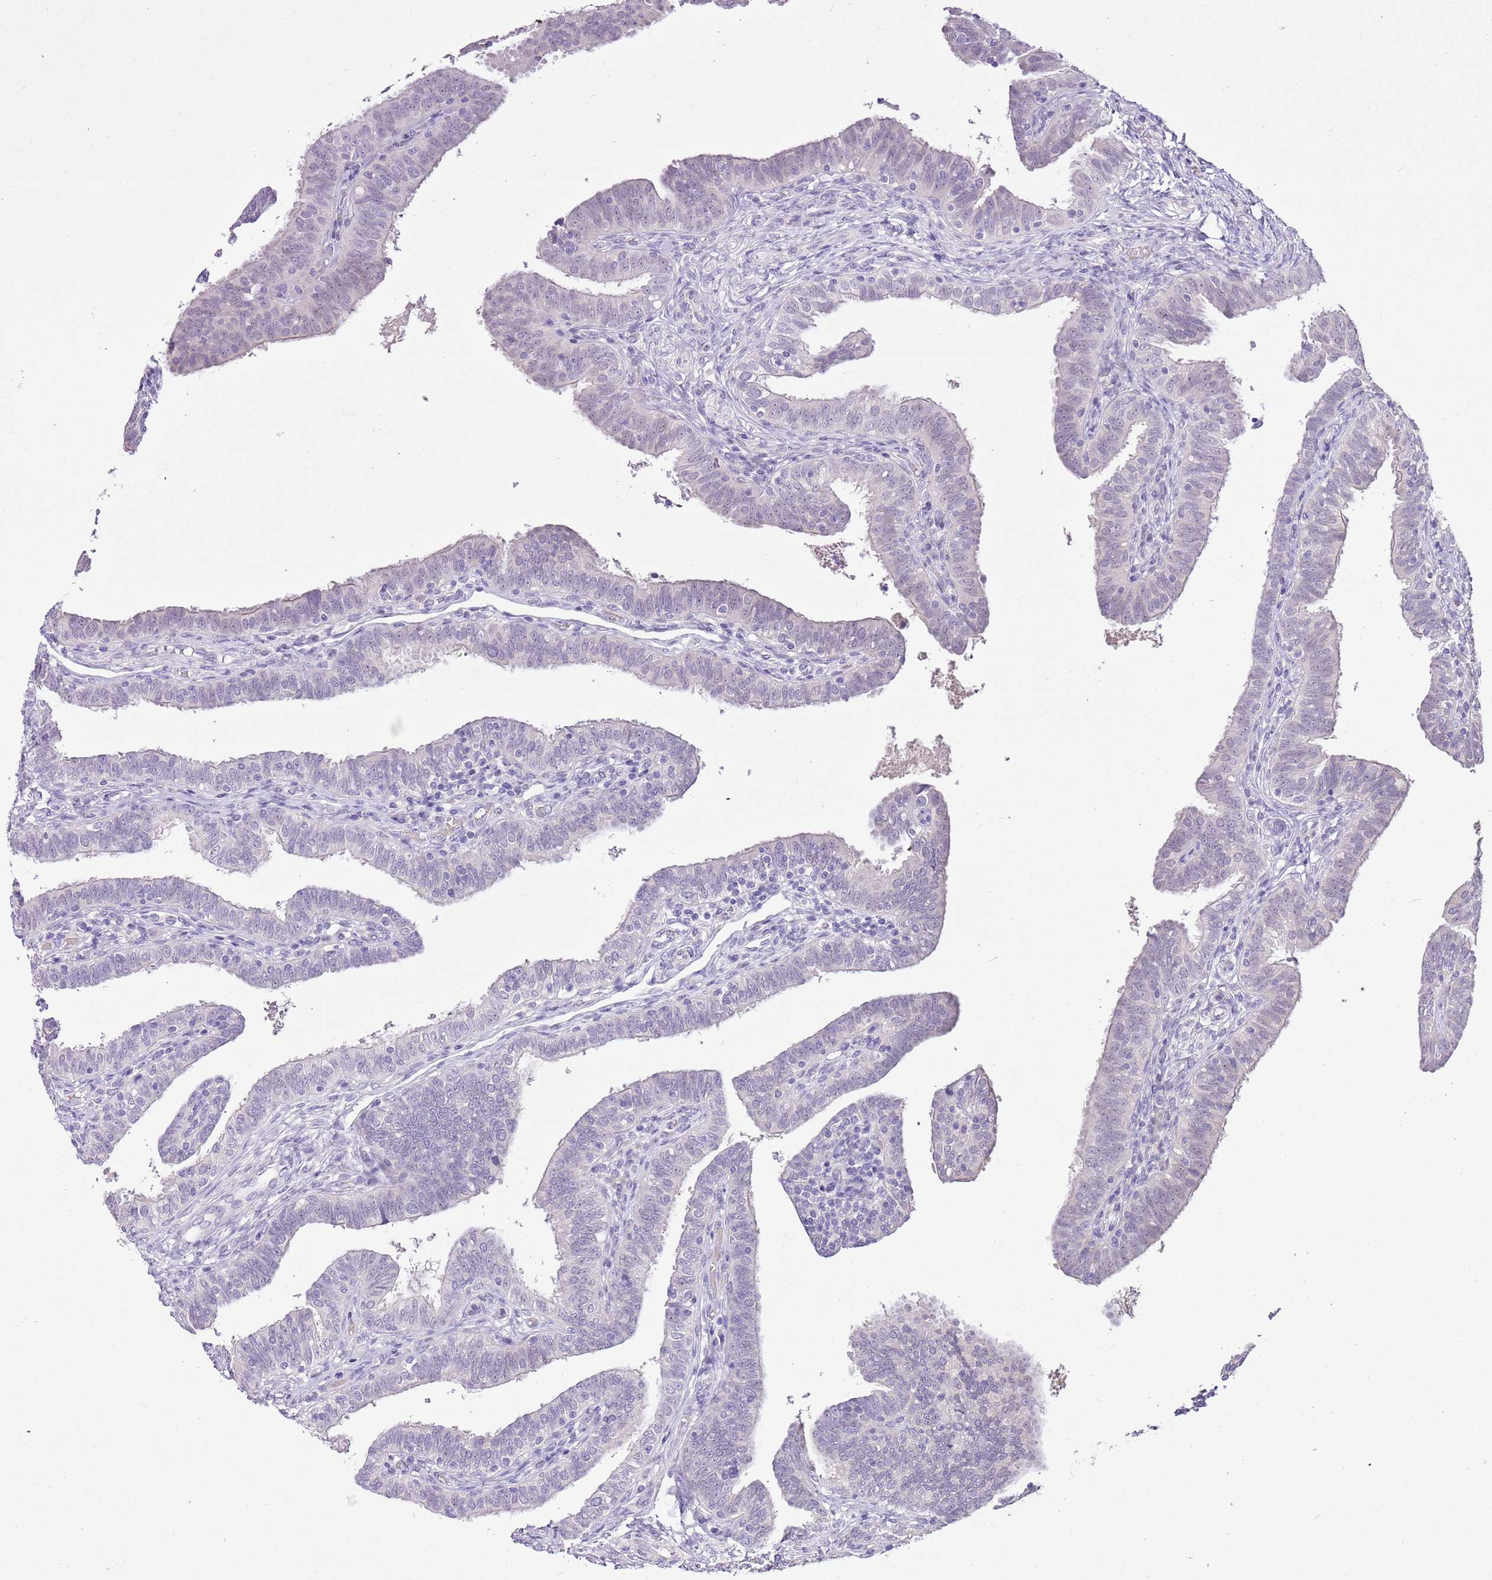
{"staining": {"intensity": "negative", "quantity": "none", "location": "none"}, "tissue": "fallopian tube", "cell_type": "Glandular cells", "image_type": "normal", "snomed": [{"axis": "morphology", "description": "Normal tissue, NOS"}, {"axis": "topography", "description": "Fallopian tube"}], "caption": "Immunohistochemistry (IHC) of benign fallopian tube exhibits no expression in glandular cells.", "gene": "XPO7", "patient": {"sex": "female", "age": 39}}